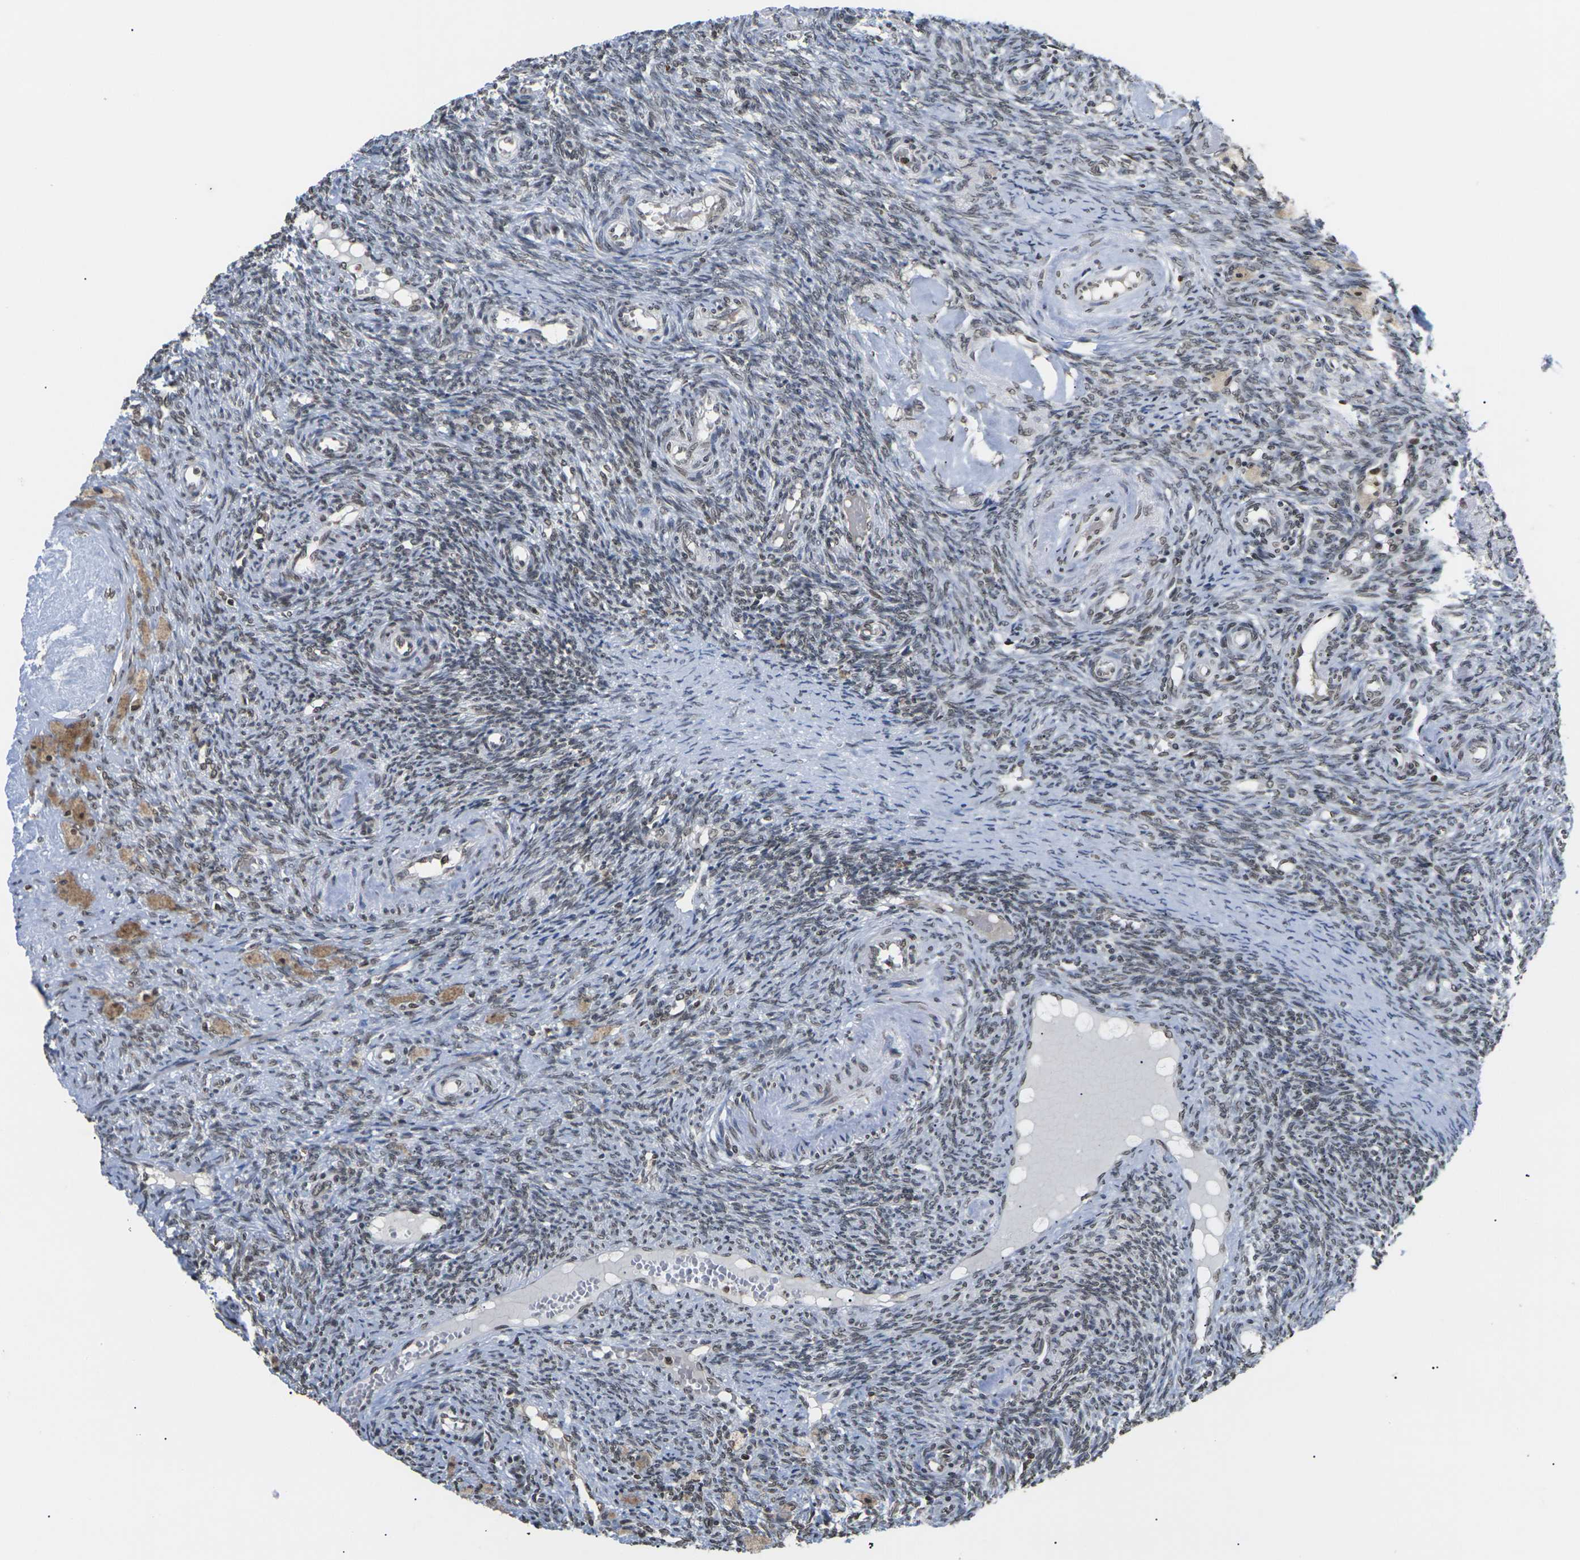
{"staining": {"intensity": "moderate", "quantity": ">75%", "location": "nuclear"}, "tissue": "ovary", "cell_type": "Ovarian stroma cells", "image_type": "normal", "snomed": [{"axis": "morphology", "description": "Normal tissue, NOS"}, {"axis": "topography", "description": "Ovary"}], "caption": "Ovarian stroma cells demonstrate medium levels of moderate nuclear positivity in about >75% of cells in unremarkable human ovary. (Stains: DAB in brown, nuclei in blue, Microscopy: brightfield microscopy at high magnification).", "gene": "ETV5", "patient": {"sex": "female", "age": 41}}